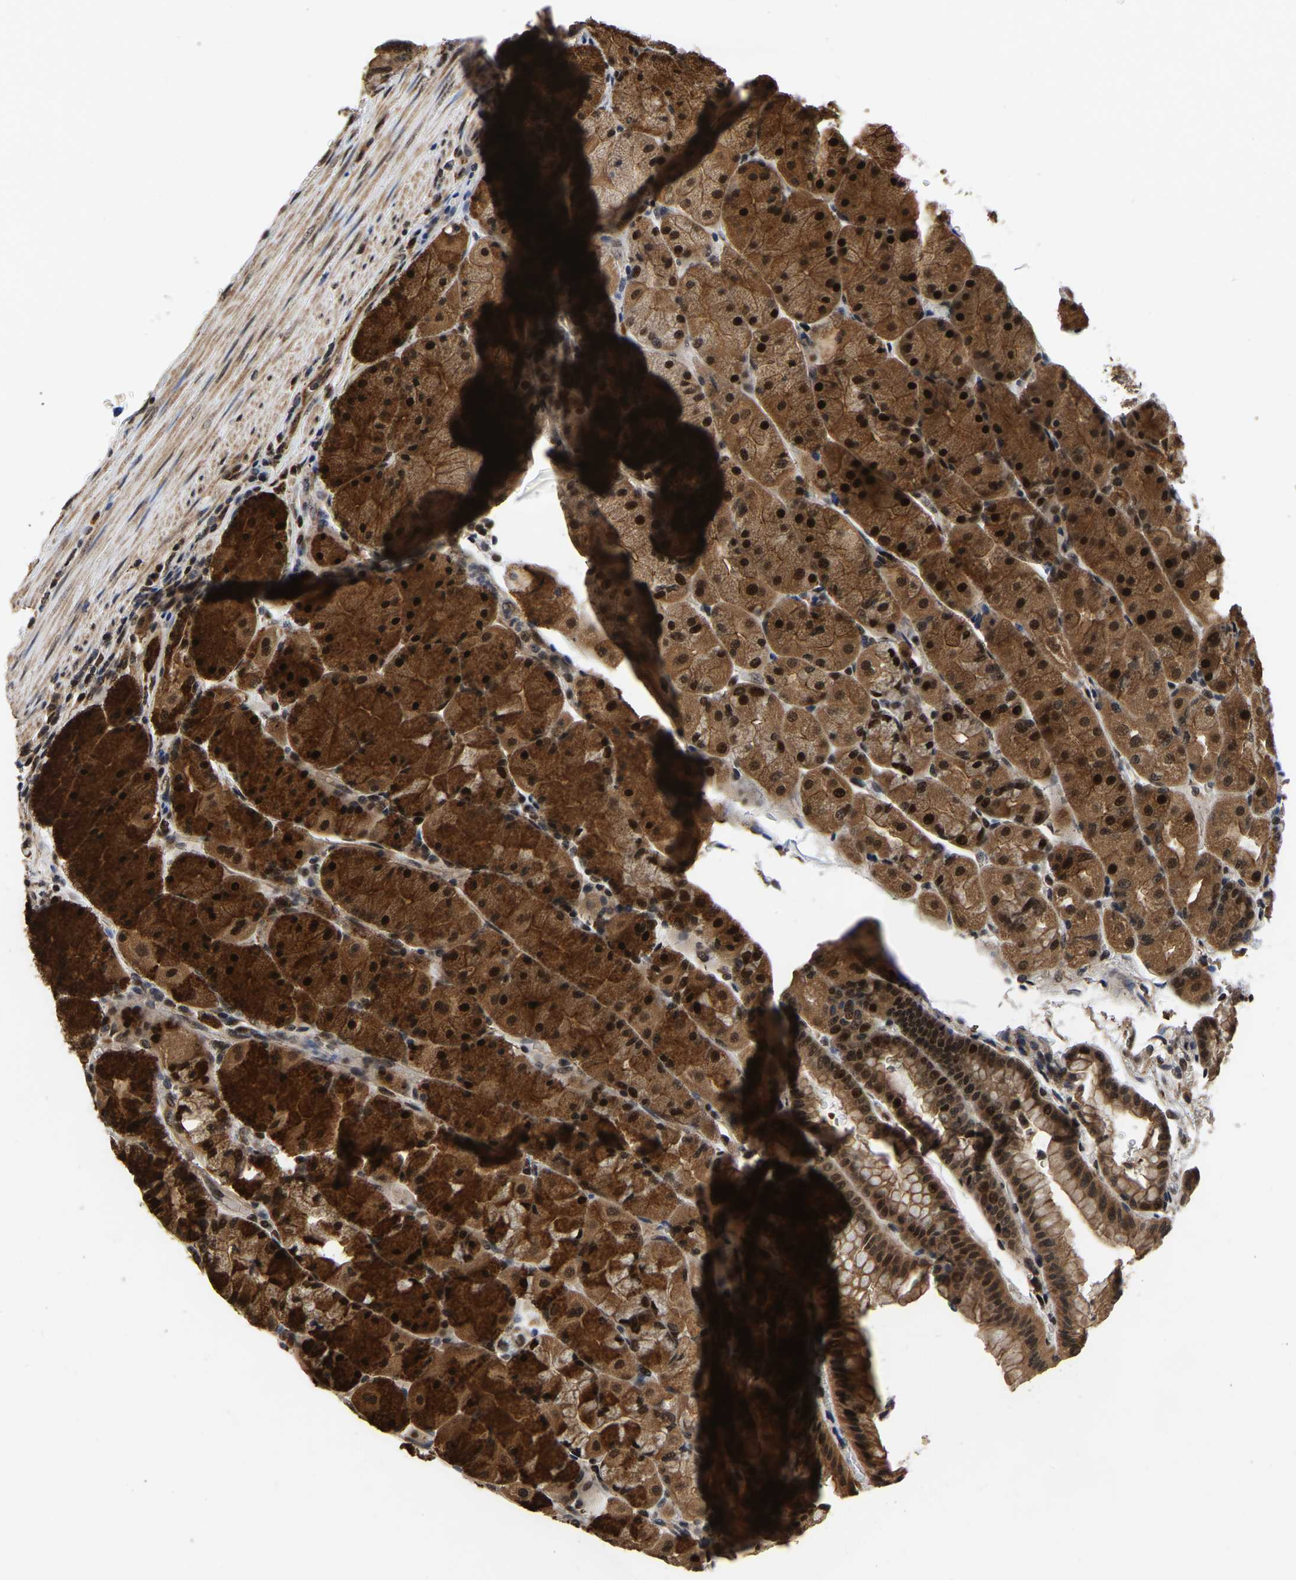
{"staining": {"intensity": "strong", "quantity": ">75%", "location": "cytoplasmic/membranous,nuclear"}, "tissue": "stomach", "cell_type": "Glandular cells", "image_type": "normal", "snomed": [{"axis": "morphology", "description": "Normal tissue, NOS"}, {"axis": "morphology", "description": "Carcinoid, malignant, NOS"}, {"axis": "topography", "description": "Stomach, upper"}], "caption": "Protein staining of unremarkable stomach demonstrates strong cytoplasmic/membranous,nuclear expression in approximately >75% of glandular cells. The protein of interest is stained brown, and the nuclei are stained in blue (DAB IHC with brightfield microscopy, high magnification).", "gene": "CIAO1", "patient": {"sex": "male", "age": 39}}